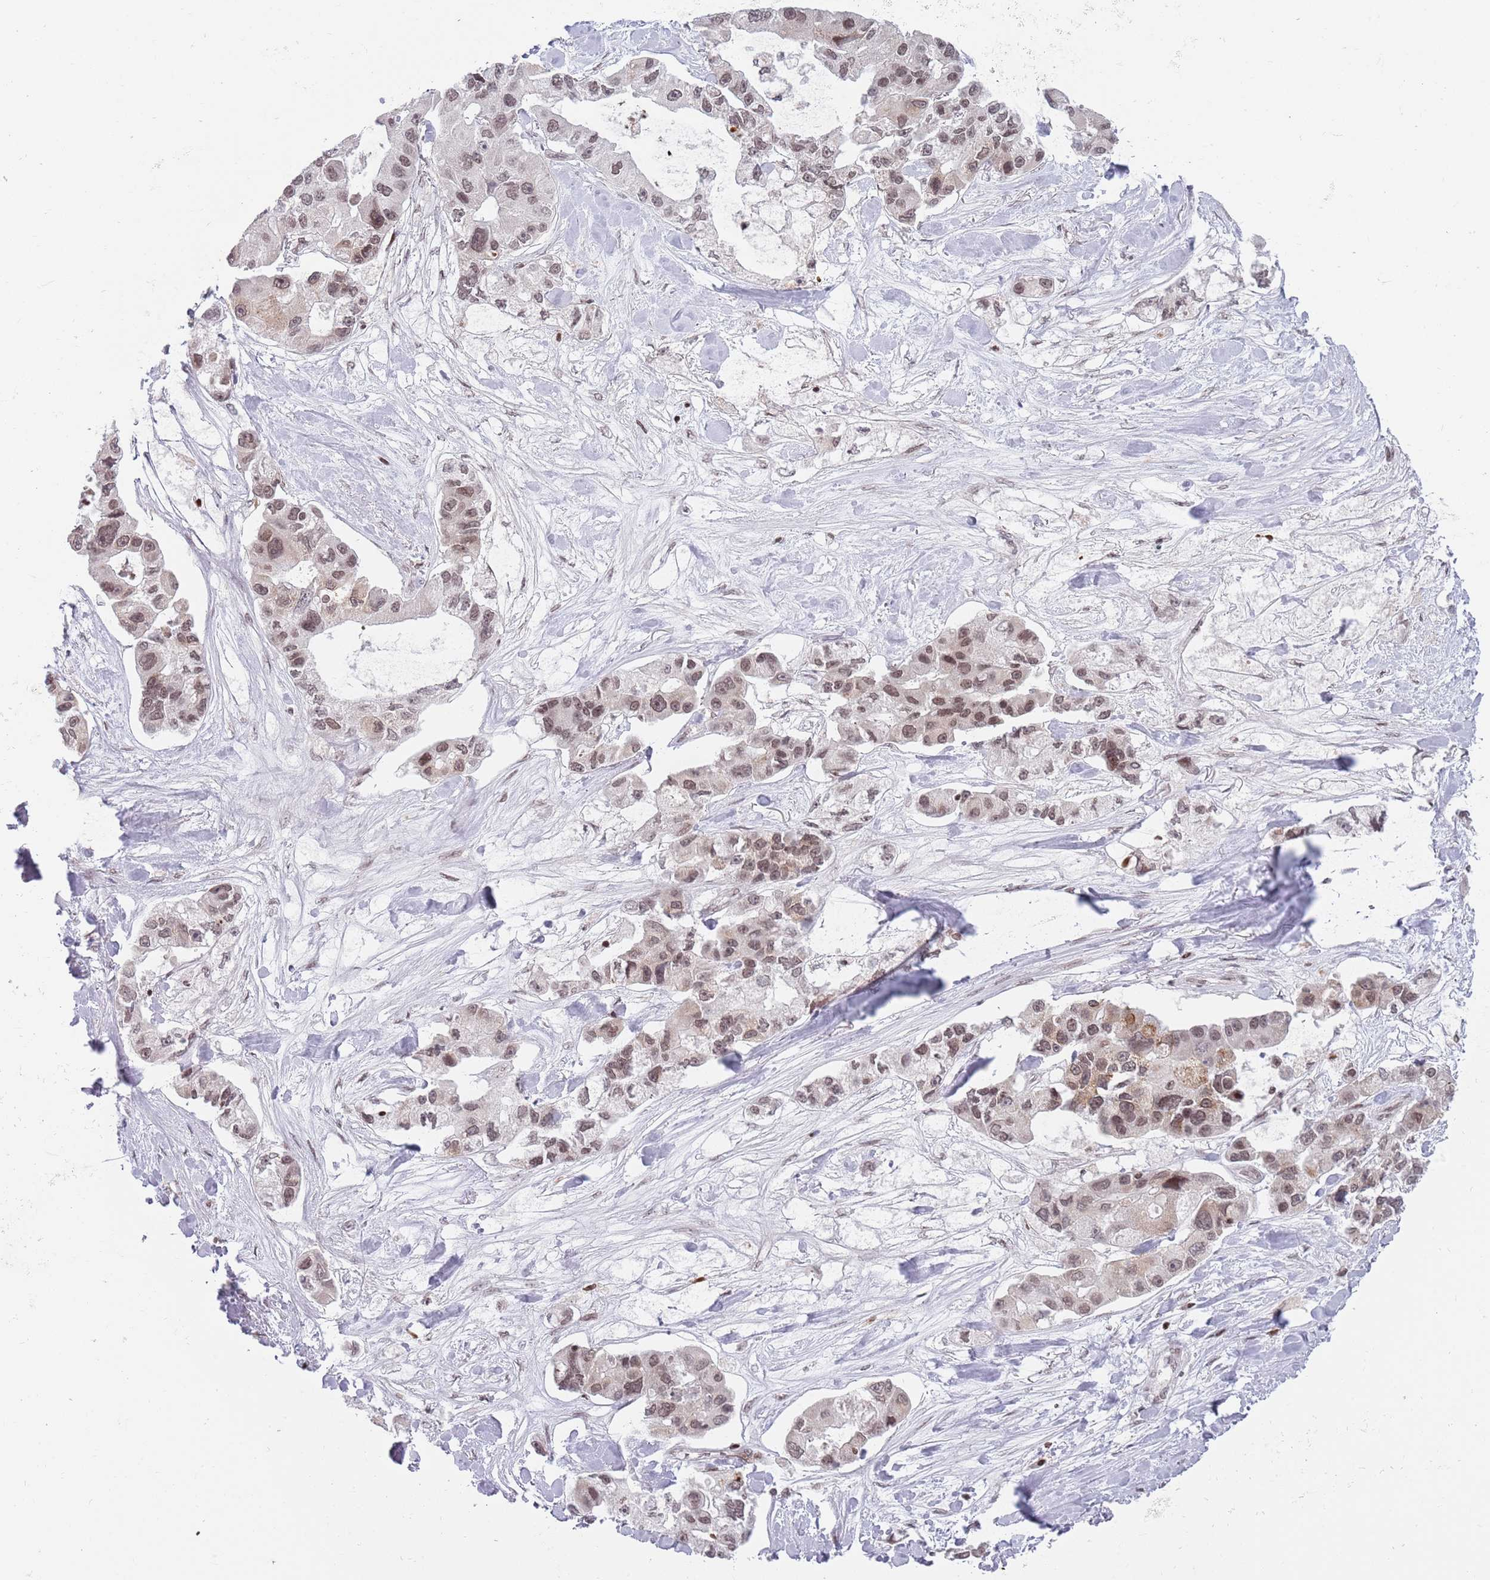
{"staining": {"intensity": "moderate", "quantity": ">75%", "location": "nuclear"}, "tissue": "lung cancer", "cell_type": "Tumor cells", "image_type": "cancer", "snomed": [{"axis": "morphology", "description": "Adenocarcinoma, NOS"}, {"axis": "topography", "description": "Lung"}], "caption": "About >75% of tumor cells in lung cancer reveal moderate nuclear protein positivity as visualized by brown immunohistochemical staining.", "gene": "SH3RF3", "patient": {"sex": "female", "age": 54}}